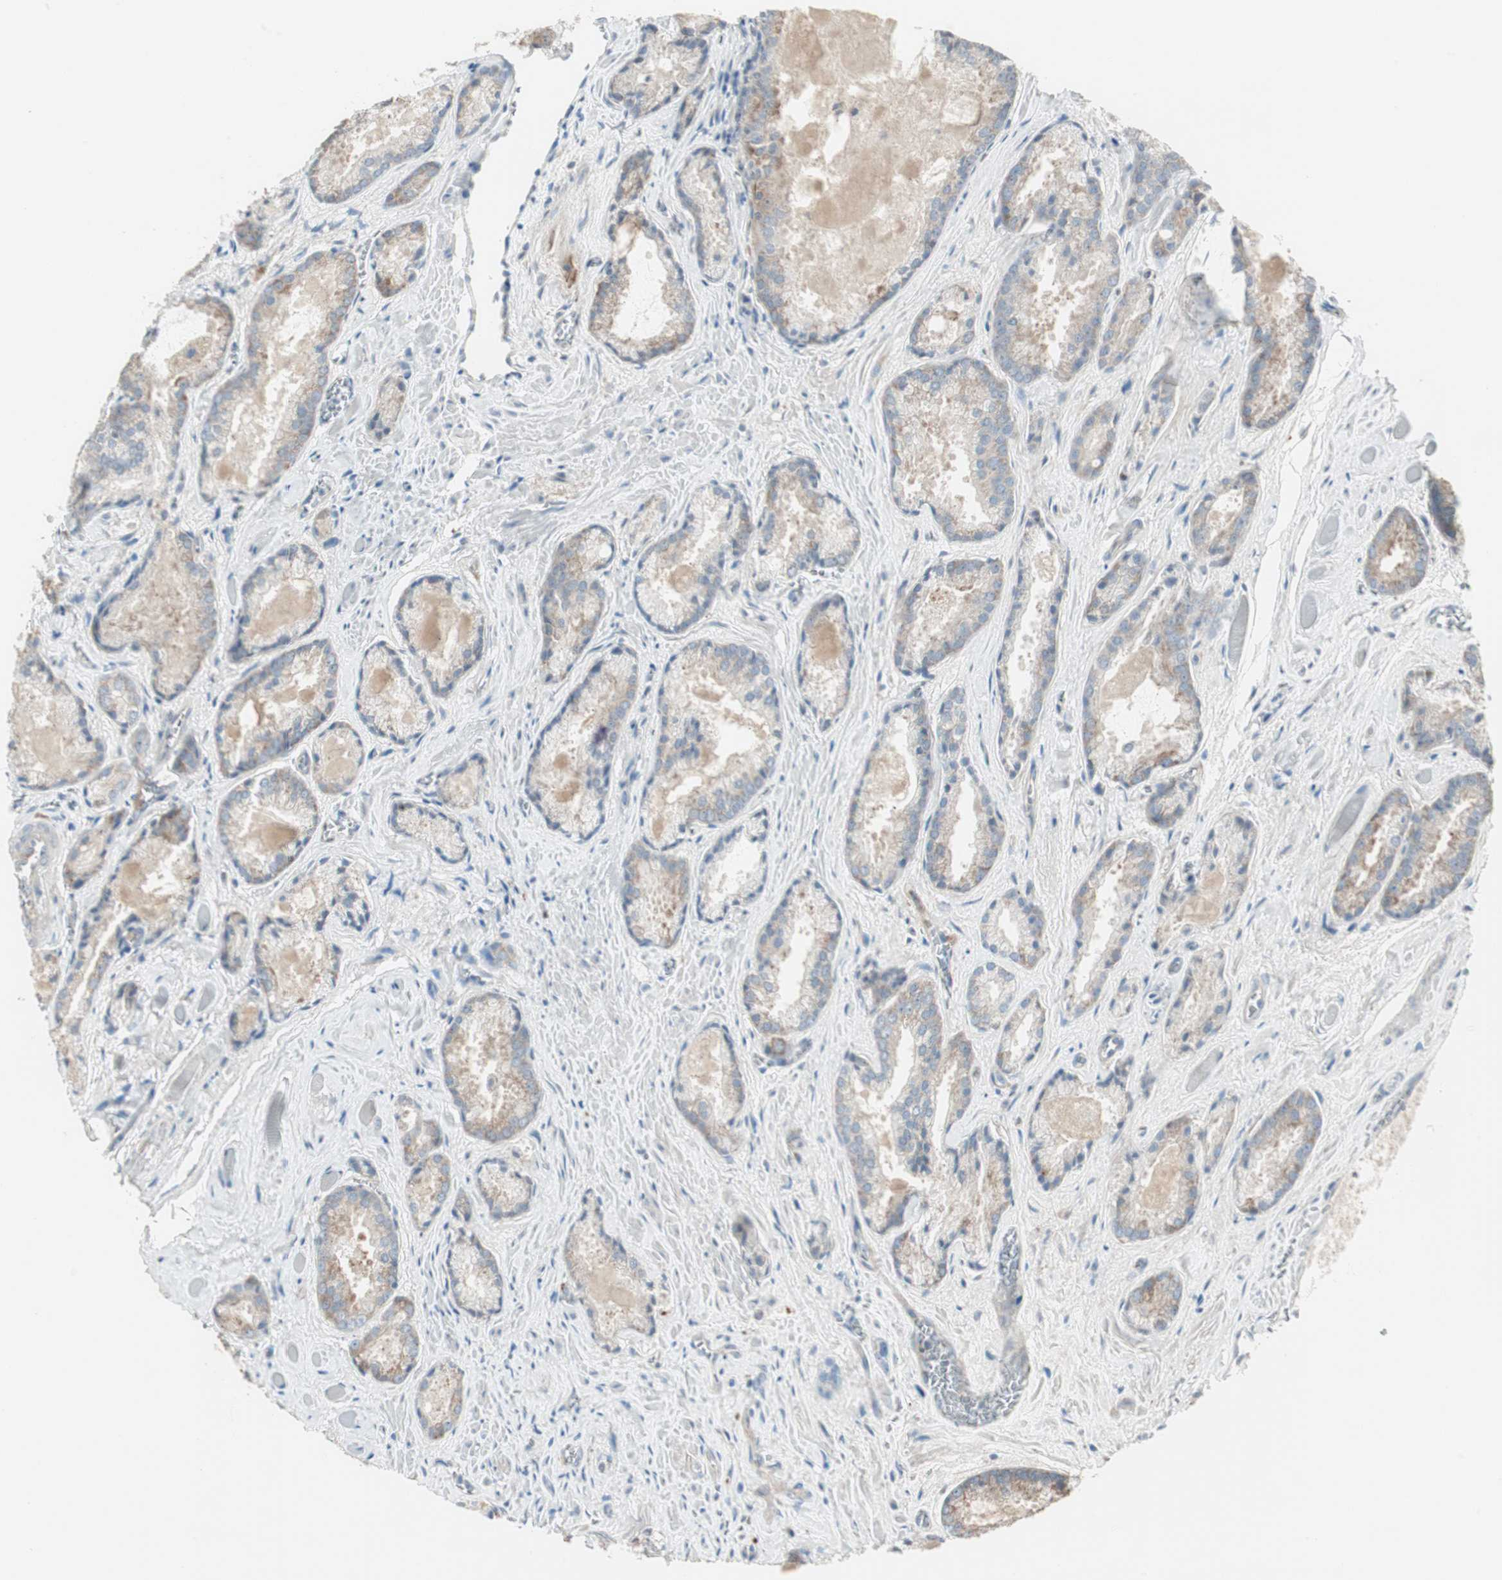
{"staining": {"intensity": "moderate", "quantity": ">75%", "location": "cytoplasmic/membranous"}, "tissue": "prostate cancer", "cell_type": "Tumor cells", "image_type": "cancer", "snomed": [{"axis": "morphology", "description": "Adenocarcinoma, Low grade"}, {"axis": "topography", "description": "Prostate"}], "caption": "Moderate cytoplasmic/membranous protein expression is seen in approximately >75% of tumor cells in prostate cancer (adenocarcinoma (low-grade)). The staining was performed using DAB to visualize the protein expression in brown, while the nuclei were stained in blue with hematoxylin (Magnification: 20x).", "gene": "RPL23", "patient": {"sex": "male", "age": 64}}